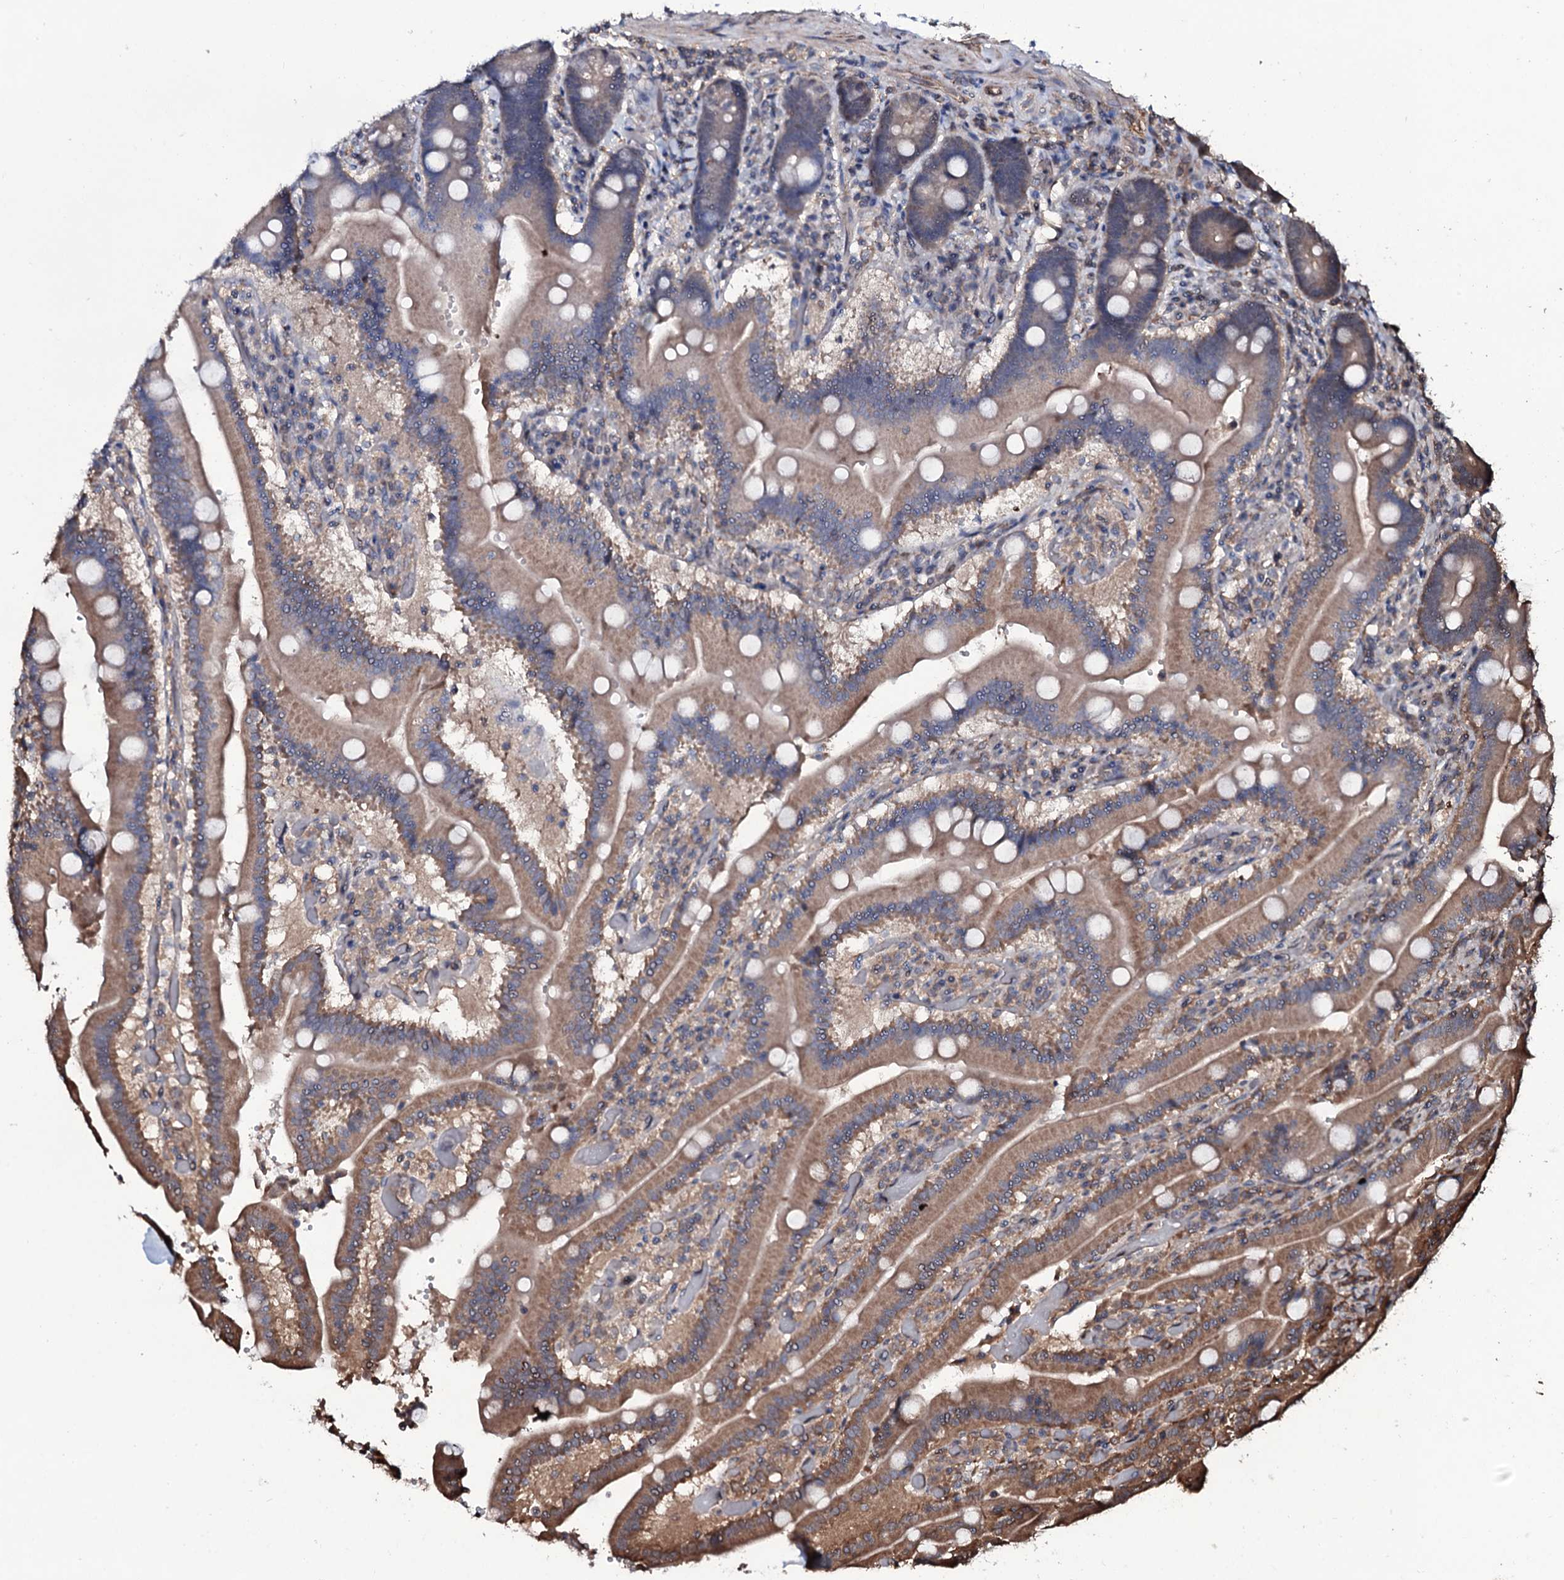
{"staining": {"intensity": "moderate", "quantity": "25%-75%", "location": "cytoplasmic/membranous"}, "tissue": "duodenum", "cell_type": "Glandular cells", "image_type": "normal", "snomed": [{"axis": "morphology", "description": "Normal tissue, NOS"}, {"axis": "topography", "description": "Duodenum"}], "caption": "This photomicrograph demonstrates immunohistochemistry (IHC) staining of unremarkable human duodenum, with medium moderate cytoplasmic/membranous positivity in about 25%-75% of glandular cells.", "gene": "COG6", "patient": {"sex": "female", "age": 62}}